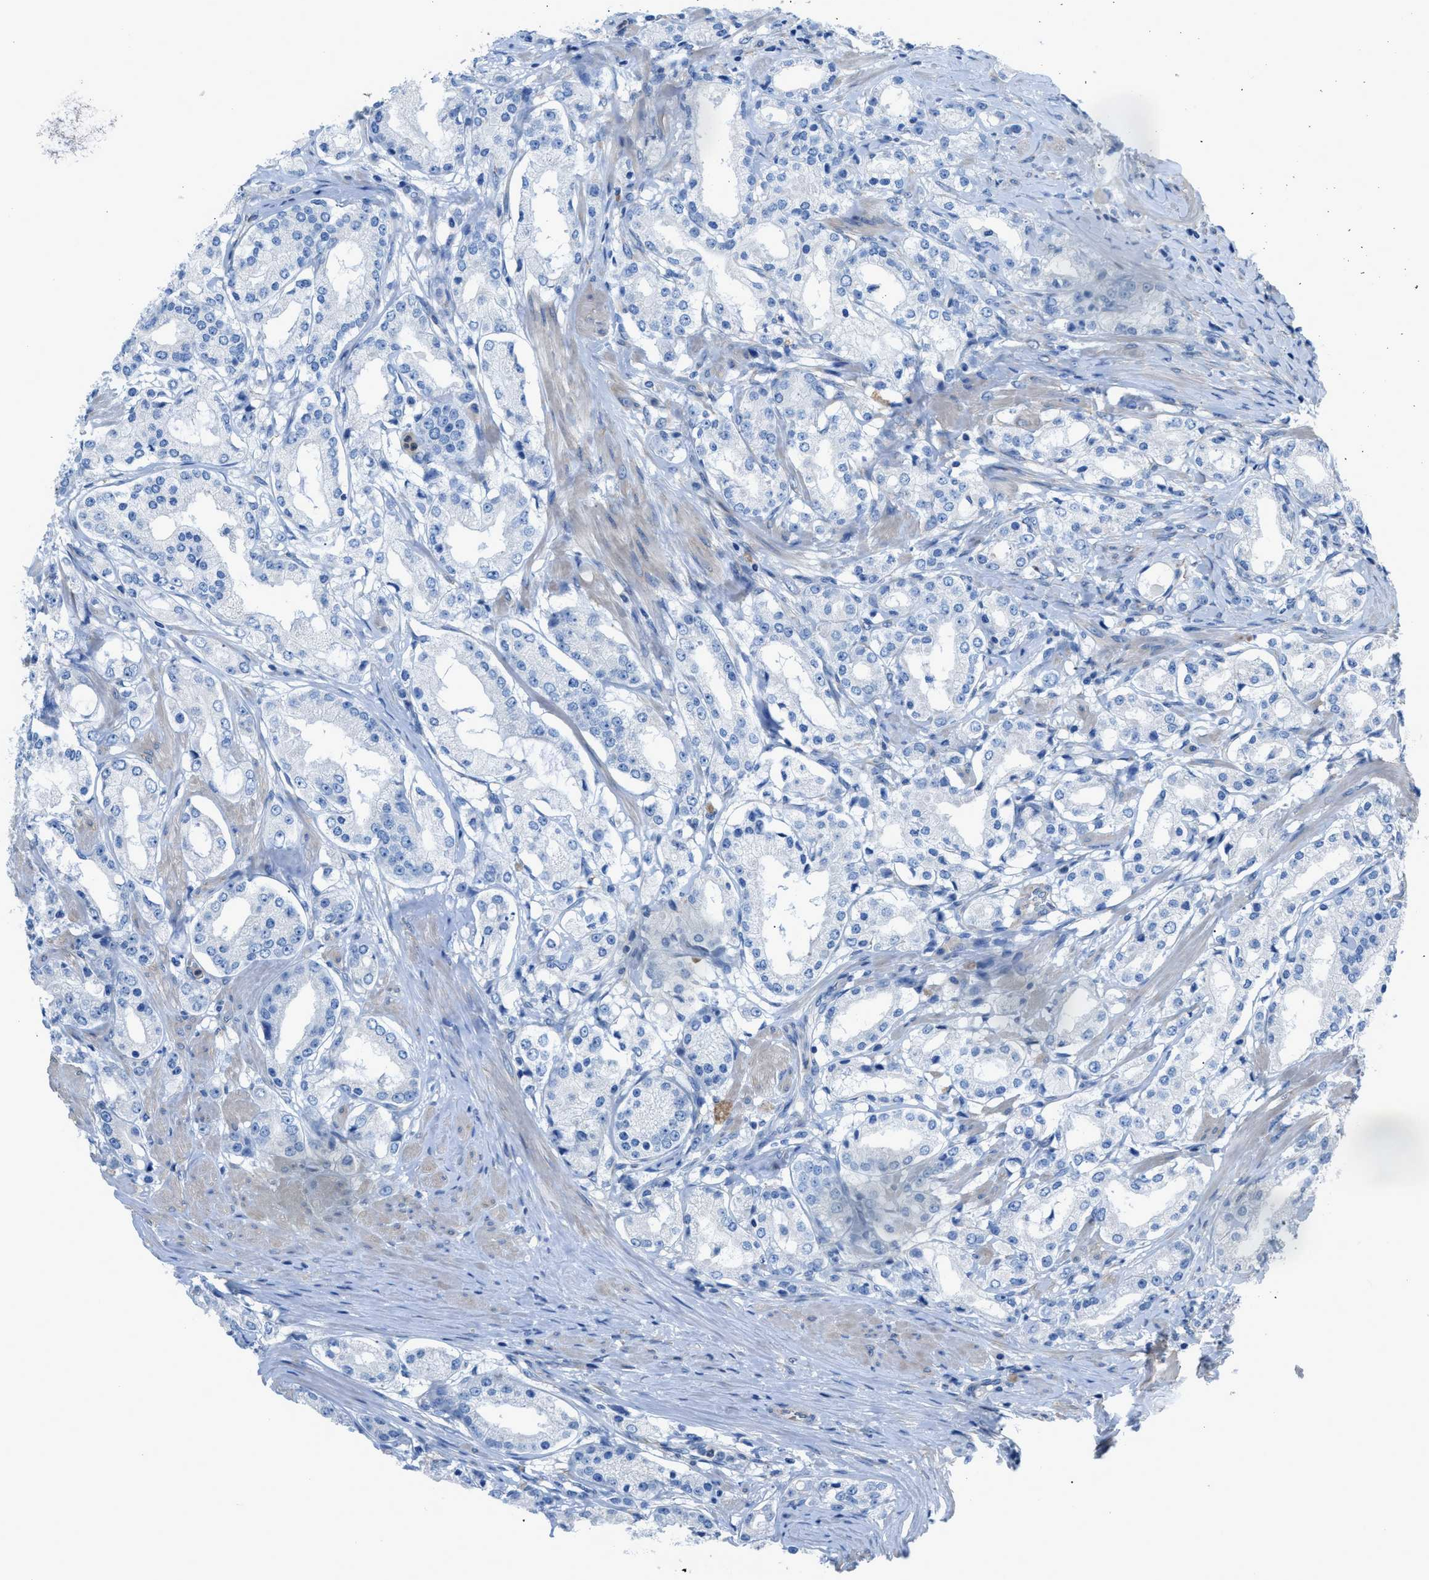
{"staining": {"intensity": "negative", "quantity": "none", "location": "none"}, "tissue": "prostate cancer", "cell_type": "Tumor cells", "image_type": "cancer", "snomed": [{"axis": "morphology", "description": "Adenocarcinoma, Low grade"}, {"axis": "topography", "description": "Prostate"}], "caption": "DAB immunohistochemical staining of human prostate cancer exhibits no significant expression in tumor cells.", "gene": "ITPR1", "patient": {"sex": "male", "age": 63}}